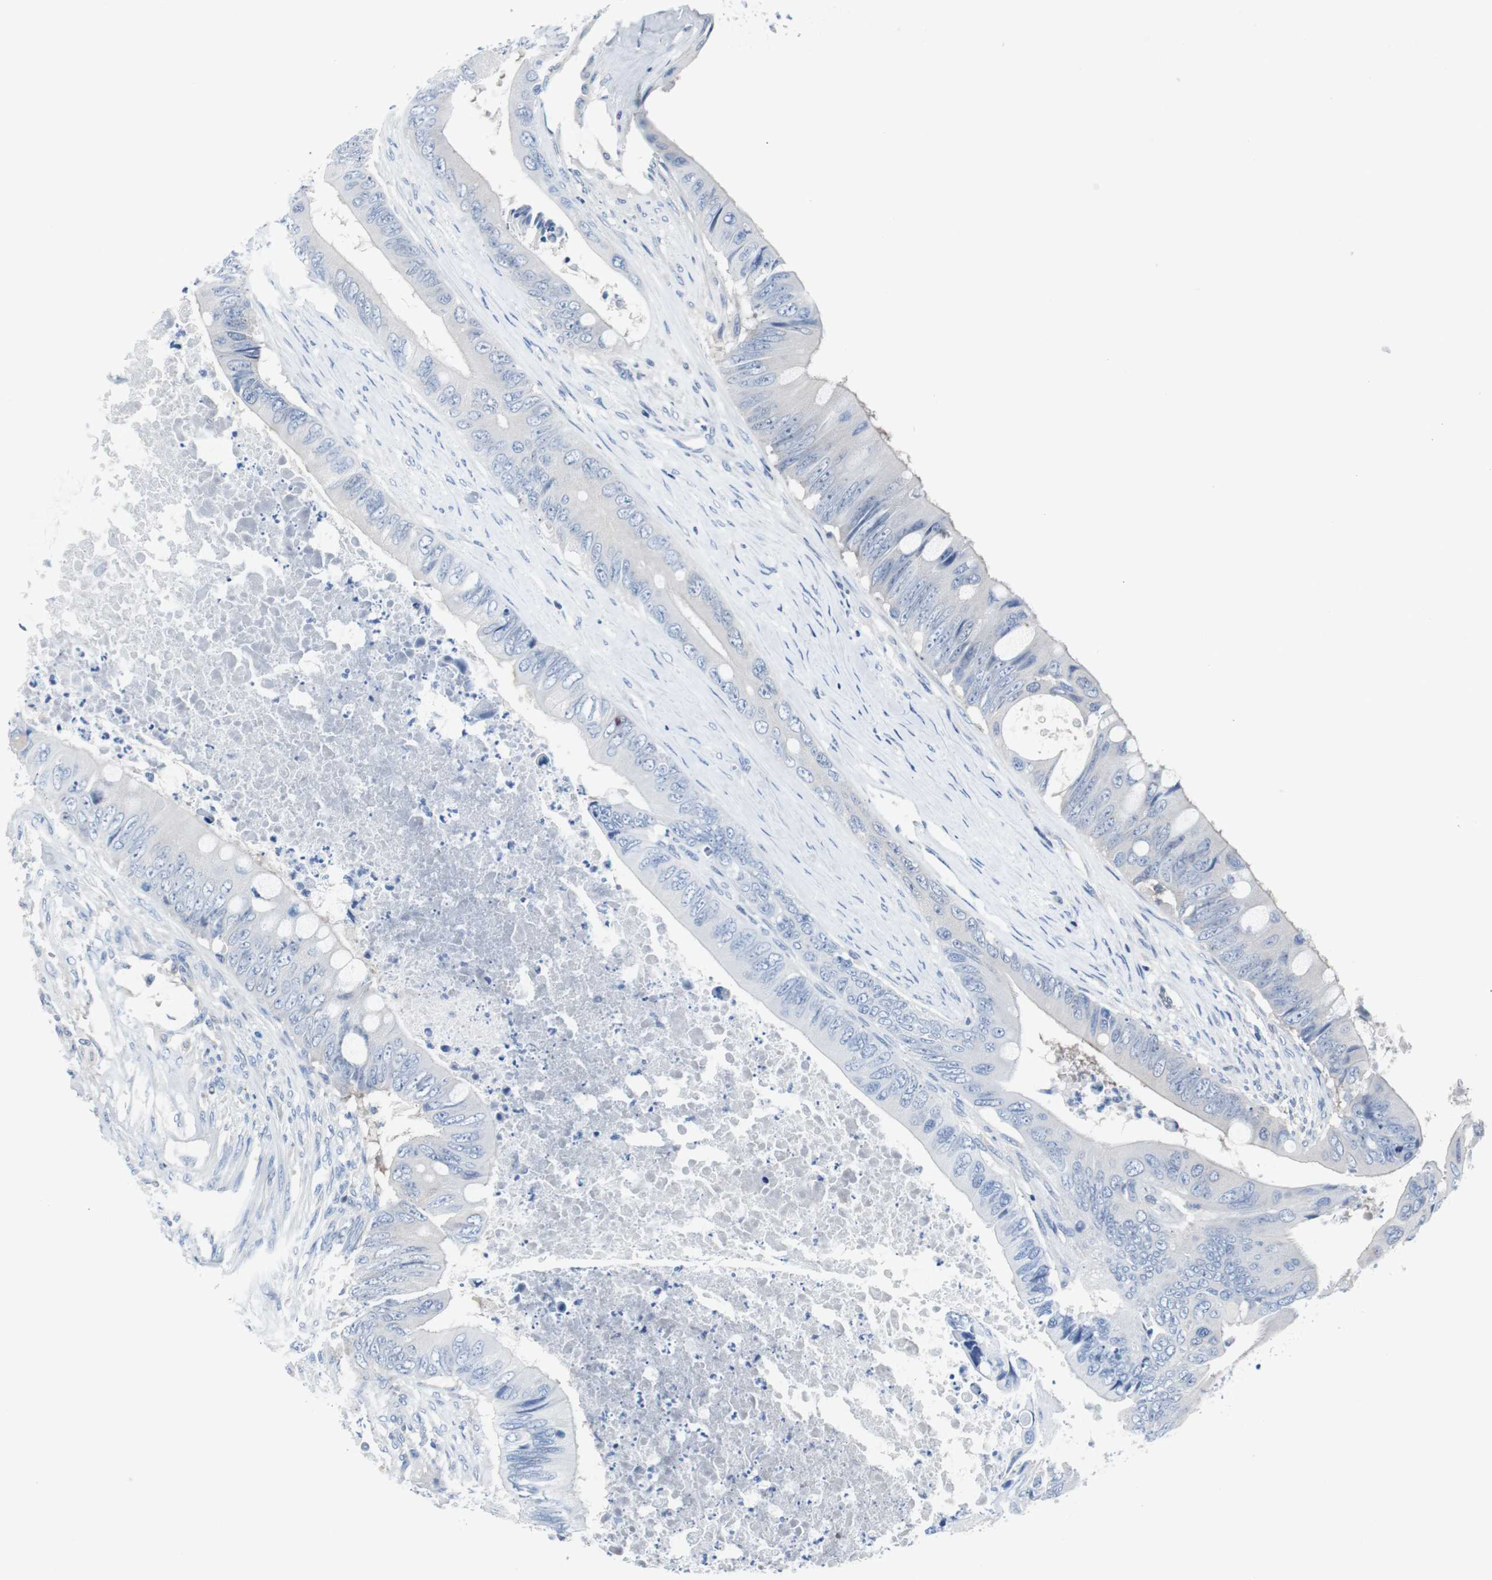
{"staining": {"intensity": "weak", "quantity": "<25%", "location": "cytoplasmic/membranous"}, "tissue": "colorectal cancer", "cell_type": "Tumor cells", "image_type": "cancer", "snomed": [{"axis": "morphology", "description": "Adenocarcinoma, NOS"}, {"axis": "topography", "description": "Rectum"}], "caption": "IHC of human colorectal adenocarcinoma reveals no staining in tumor cells.", "gene": "EEF2K", "patient": {"sex": "female", "age": 77}}